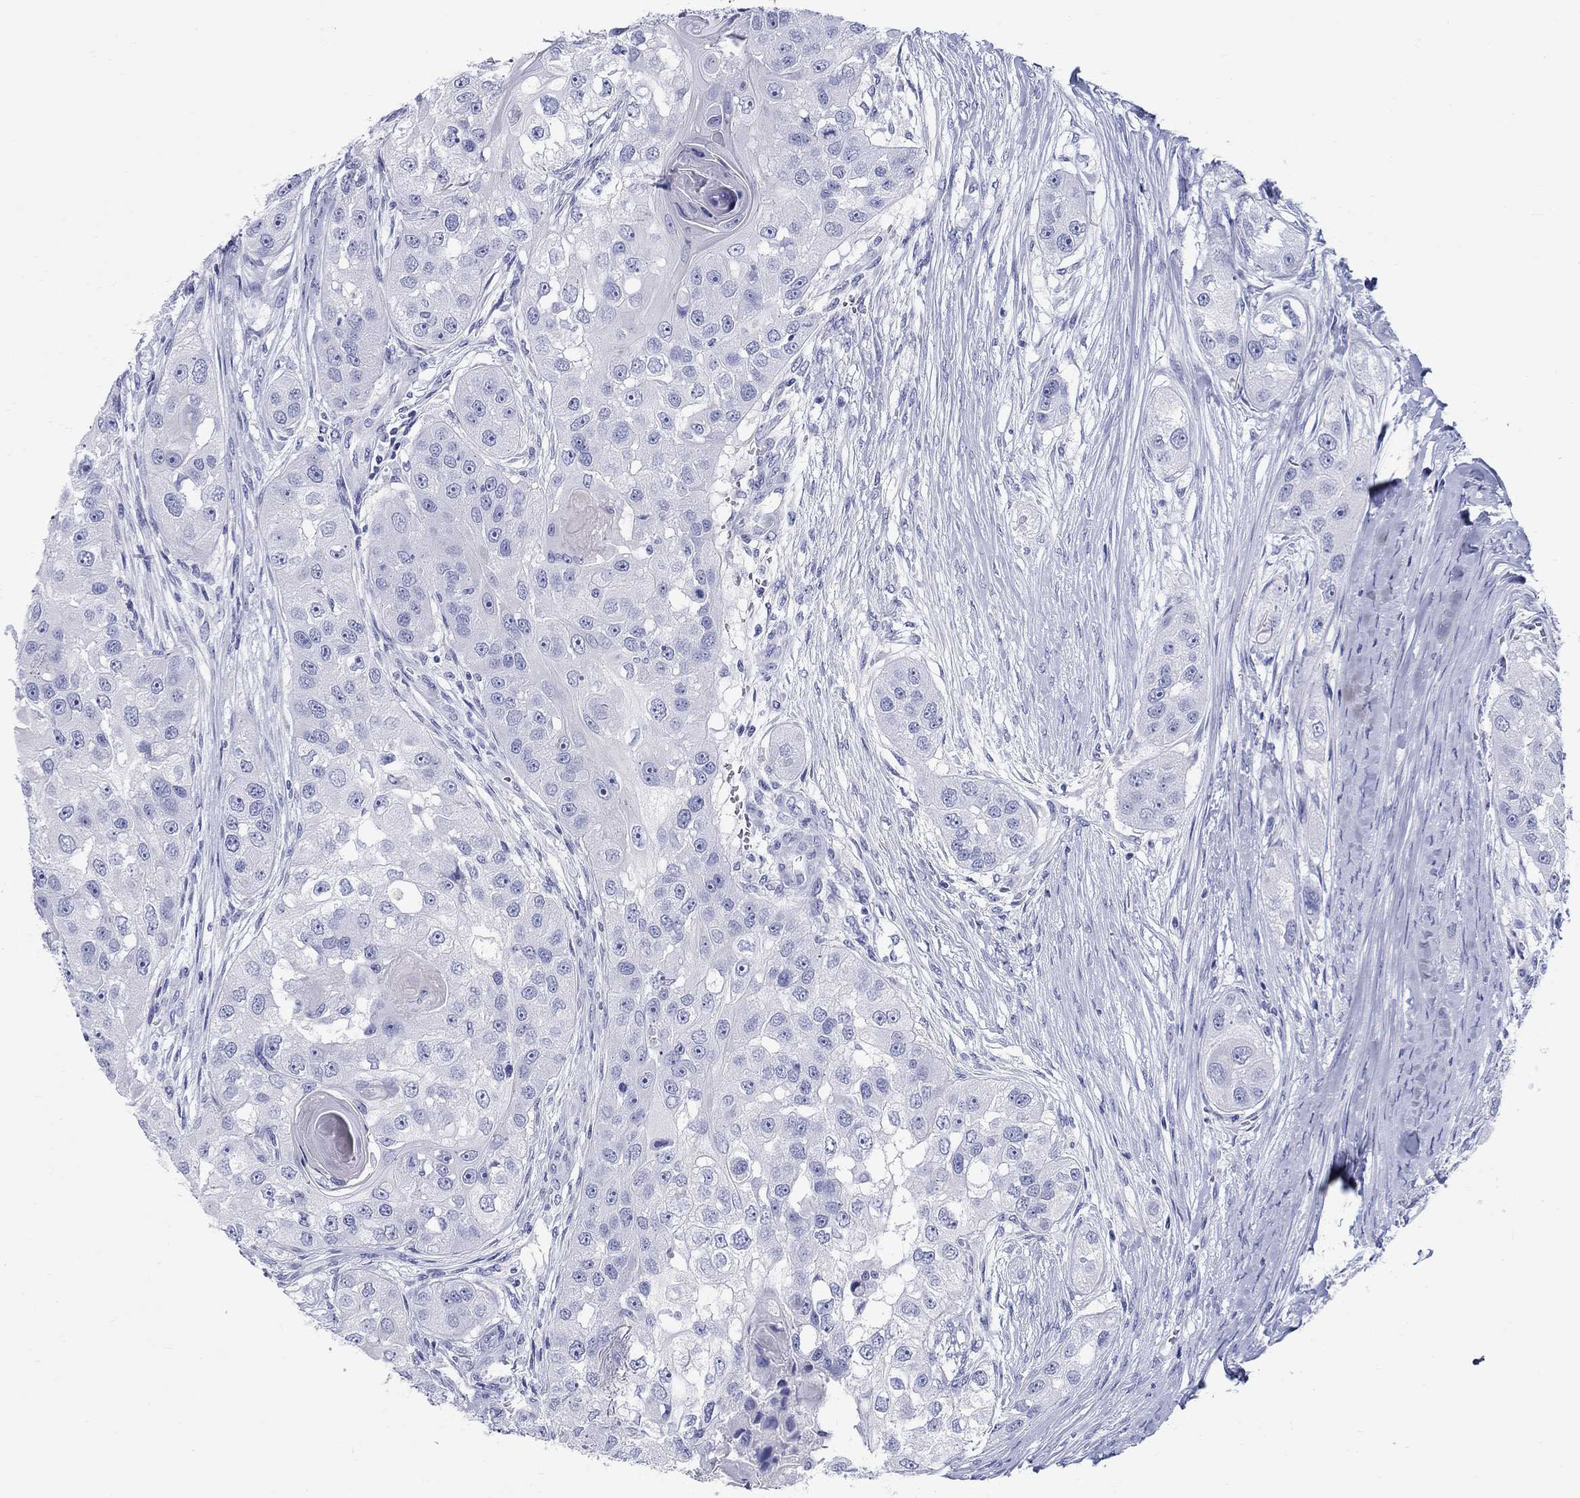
{"staining": {"intensity": "negative", "quantity": "none", "location": "none"}, "tissue": "head and neck cancer", "cell_type": "Tumor cells", "image_type": "cancer", "snomed": [{"axis": "morphology", "description": "Normal tissue, NOS"}, {"axis": "morphology", "description": "Squamous cell carcinoma, NOS"}, {"axis": "topography", "description": "Skeletal muscle"}, {"axis": "topography", "description": "Head-Neck"}], "caption": "Photomicrograph shows no significant protein staining in tumor cells of head and neck cancer.", "gene": "LAMP5", "patient": {"sex": "male", "age": 51}}